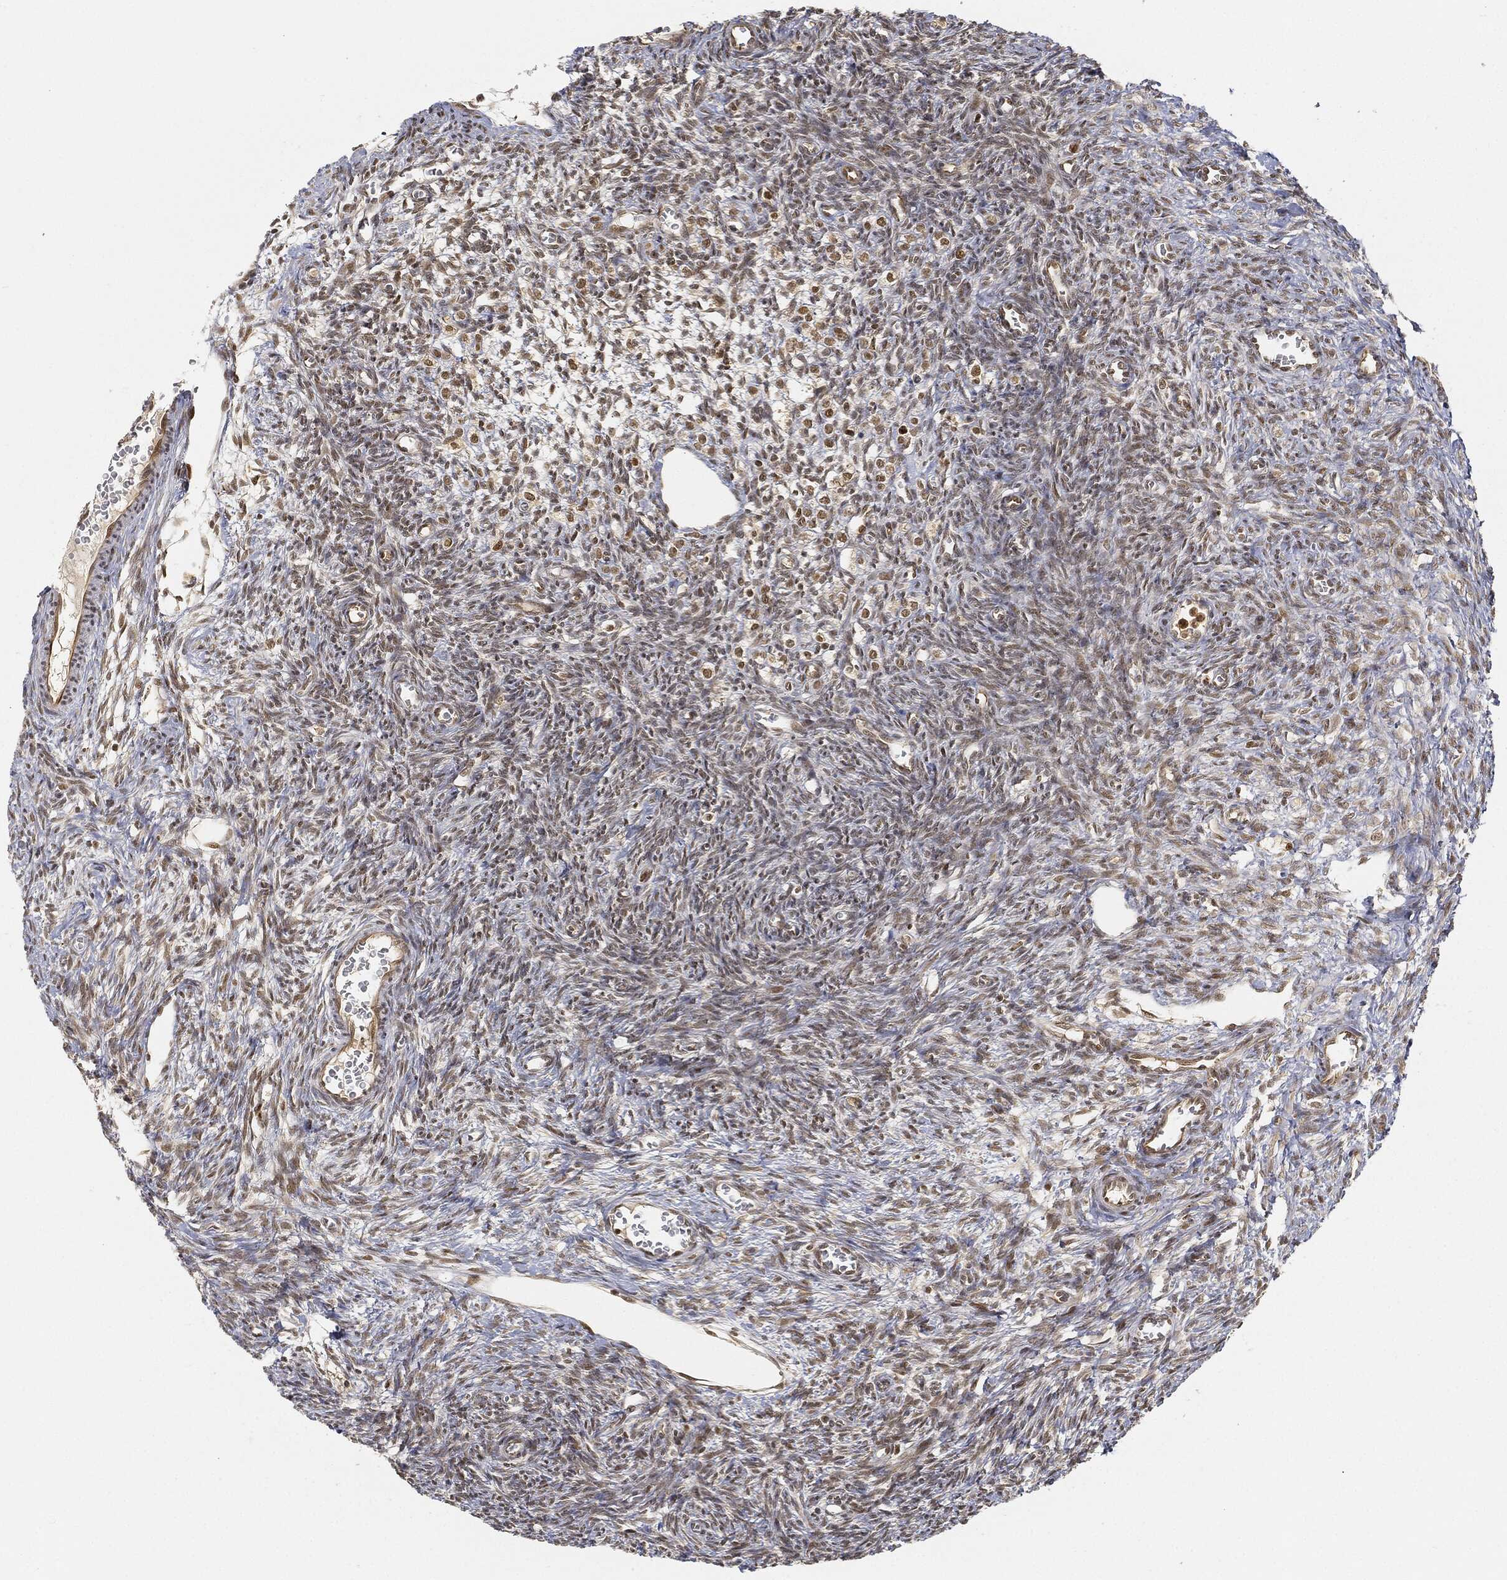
{"staining": {"intensity": "strong", "quantity": "25%-75%", "location": "nuclear"}, "tissue": "ovary", "cell_type": "Follicle cells", "image_type": "normal", "snomed": [{"axis": "morphology", "description": "Normal tissue, NOS"}, {"axis": "topography", "description": "Ovary"}], "caption": "Protein staining reveals strong nuclear staining in approximately 25%-75% of follicle cells in normal ovary.", "gene": "CIB1", "patient": {"sex": "female", "age": 27}}